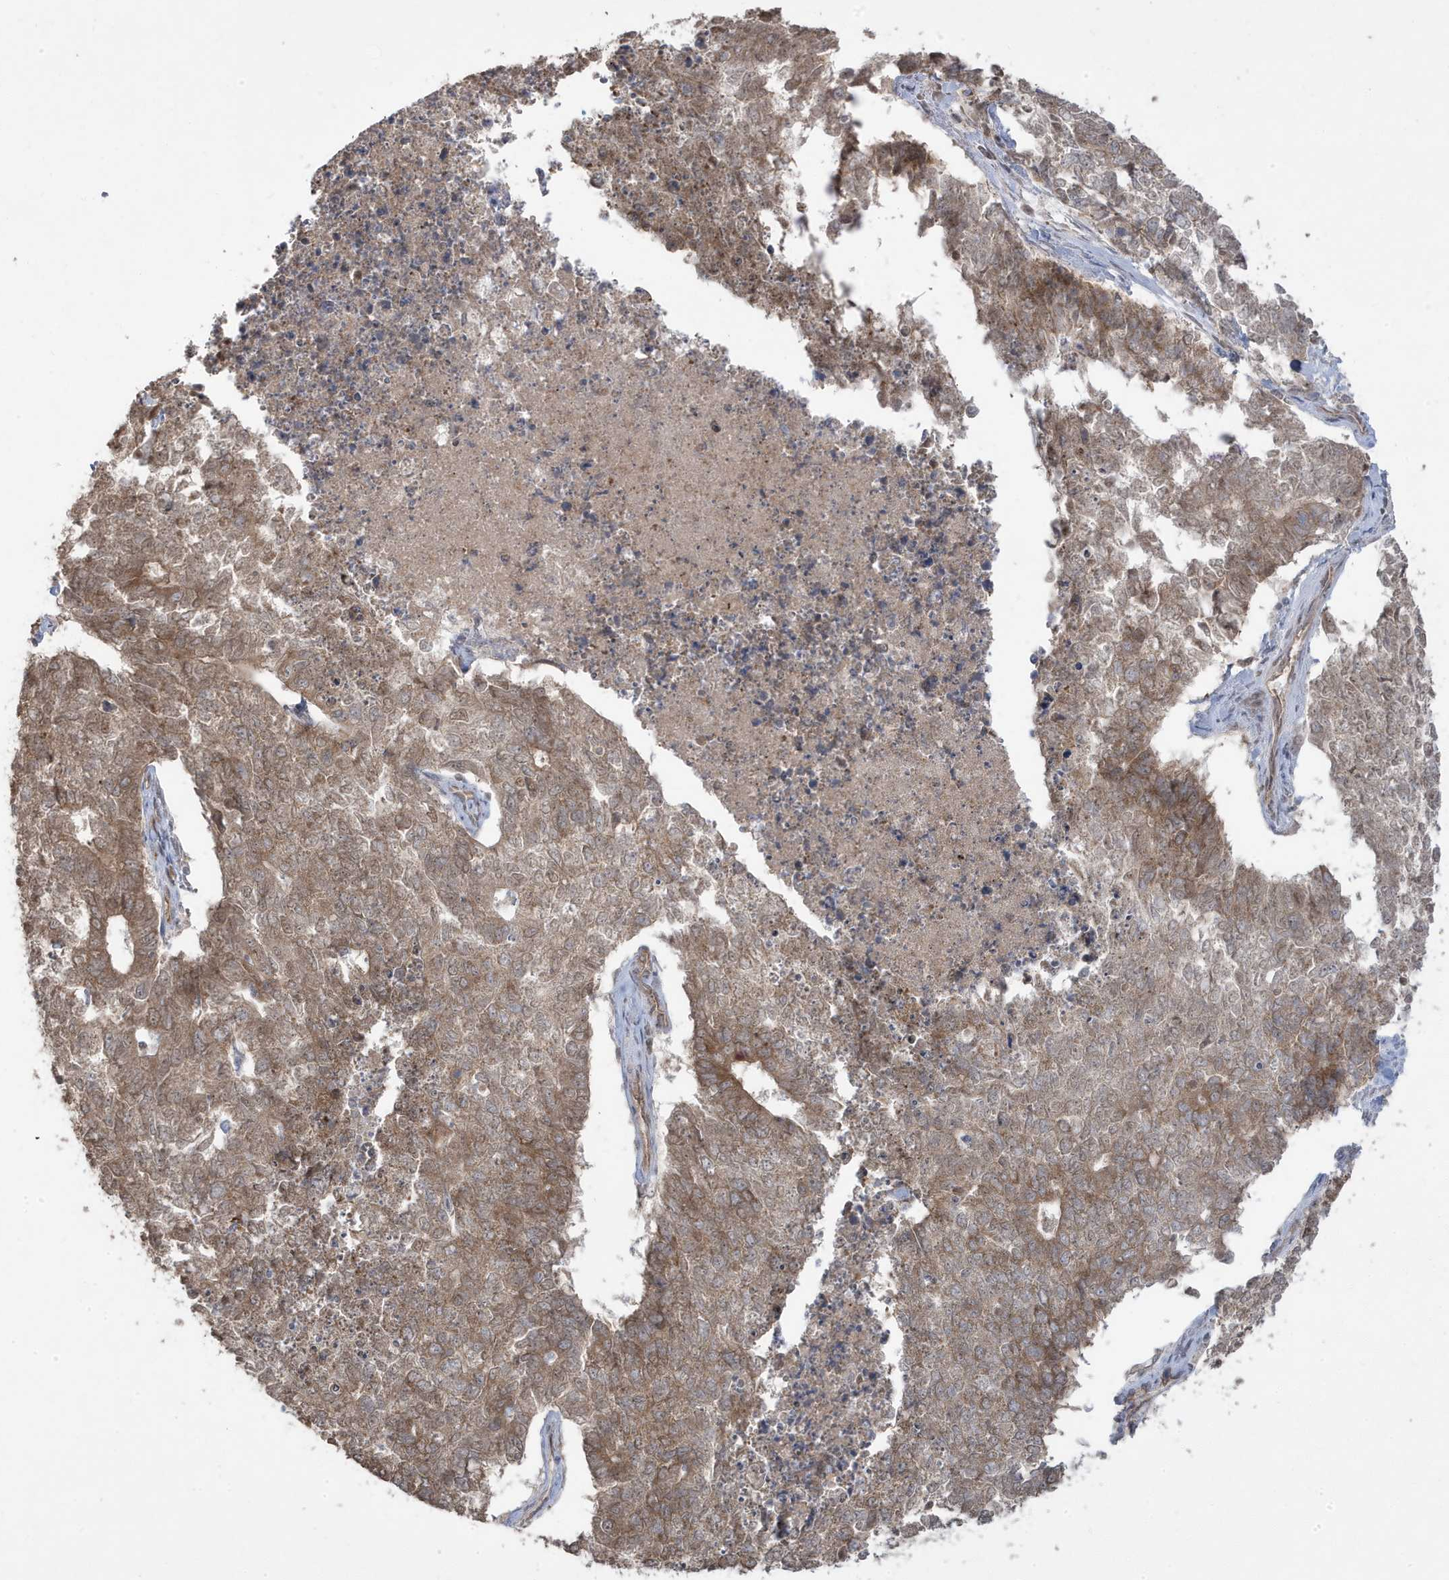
{"staining": {"intensity": "moderate", "quantity": "25%-75%", "location": "cytoplasmic/membranous"}, "tissue": "cervical cancer", "cell_type": "Tumor cells", "image_type": "cancer", "snomed": [{"axis": "morphology", "description": "Squamous cell carcinoma, NOS"}, {"axis": "topography", "description": "Cervix"}], "caption": "This micrograph displays immunohistochemistry staining of human cervical squamous cell carcinoma, with medium moderate cytoplasmic/membranous positivity in approximately 25%-75% of tumor cells.", "gene": "DNAJC12", "patient": {"sex": "female", "age": 63}}